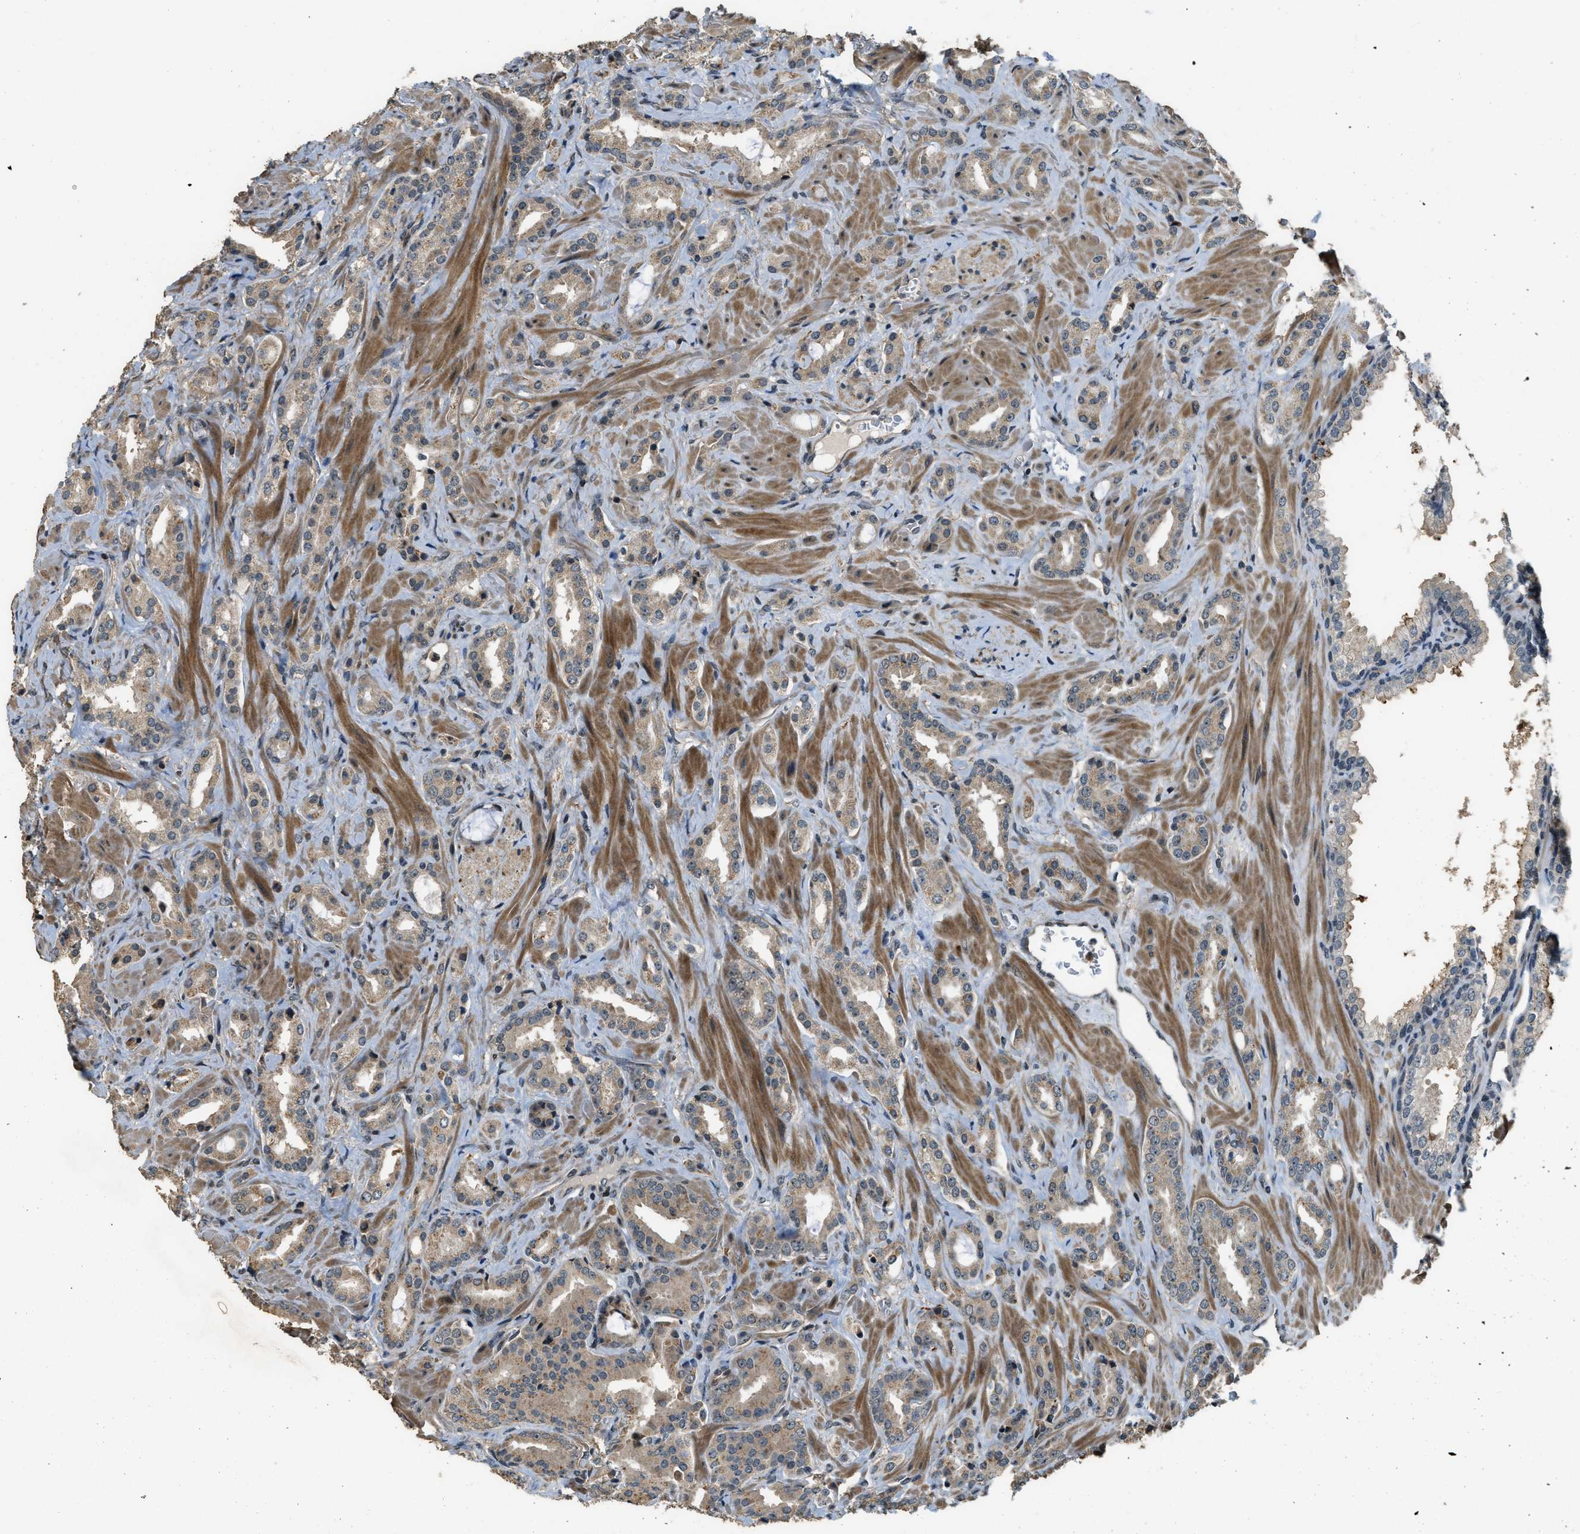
{"staining": {"intensity": "weak", "quantity": ">75%", "location": "cytoplasmic/membranous"}, "tissue": "prostate cancer", "cell_type": "Tumor cells", "image_type": "cancer", "snomed": [{"axis": "morphology", "description": "Adenocarcinoma, High grade"}, {"axis": "topography", "description": "Prostate"}], "caption": "A low amount of weak cytoplasmic/membranous expression is identified in approximately >75% of tumor cells in prostate cancer tissue. The staining was performed using DAB (3,3'-diaminobenzidine), with brown indicating positive protein expression. Nuclei are stained blue with hematoxylin.", "gene": "MED21", "patient": {"sex": "male", "age": 64}}